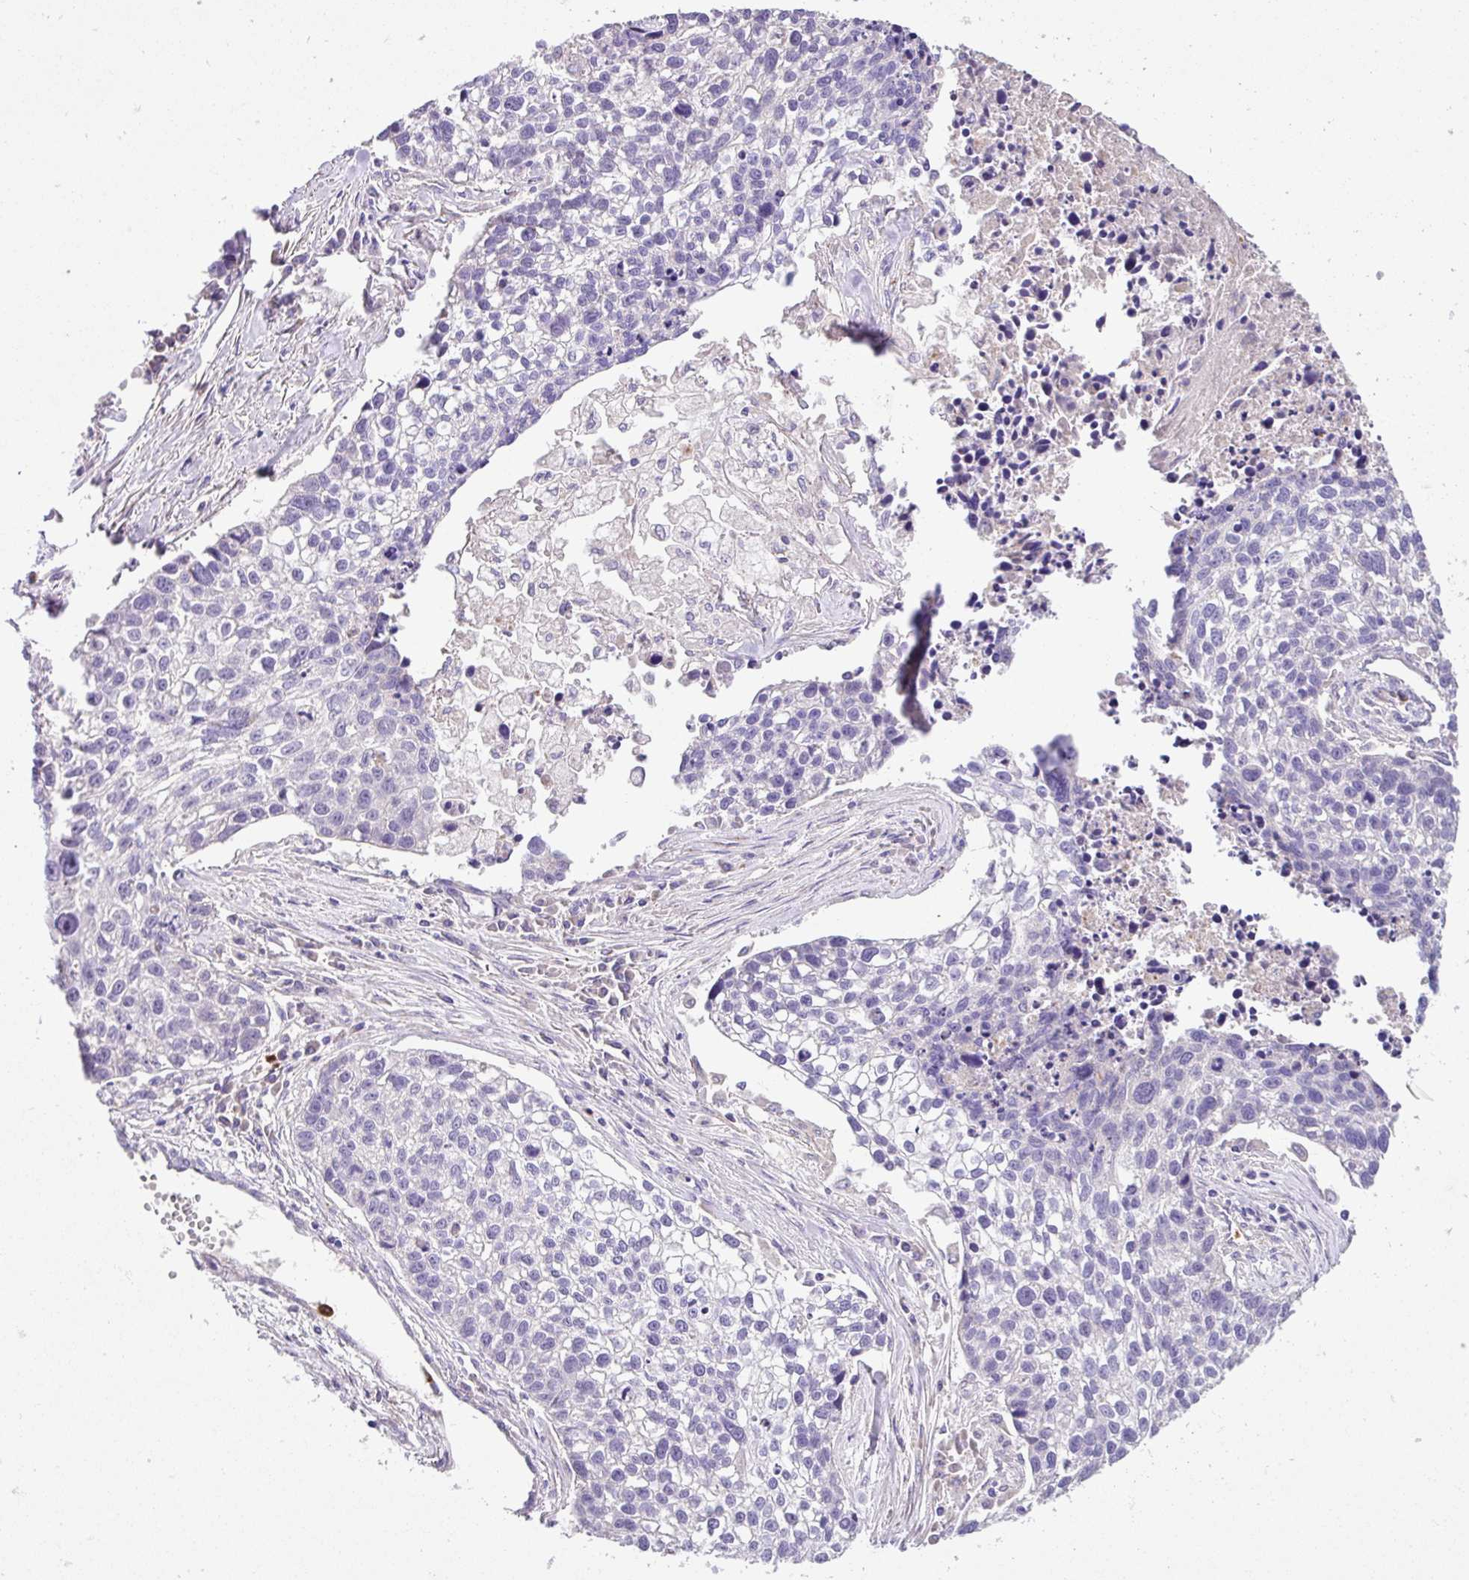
{"staining": {"intensity": "negative", "quantity": "none", "location": "none"}, "tissue": "lung cancer", "cell_type": "Tumor cells", "image_type": "cancer", "snomed": [{"axis": "morphology", "description": "Squamous cell carcinoma, NOS"}, {"axis": "topography", "description": "Lung"}], "caption": "DAB immunohistochemical staining of lung squamous cell carcinoma exhibits no significant staining in tumor cells. (DAB (3,3'-diaminobenzidine) IHC visualized using brightfield microscopy, high magnification).", "gene": "CRISP3", "patient": {"sex": "male", "age": 74}}